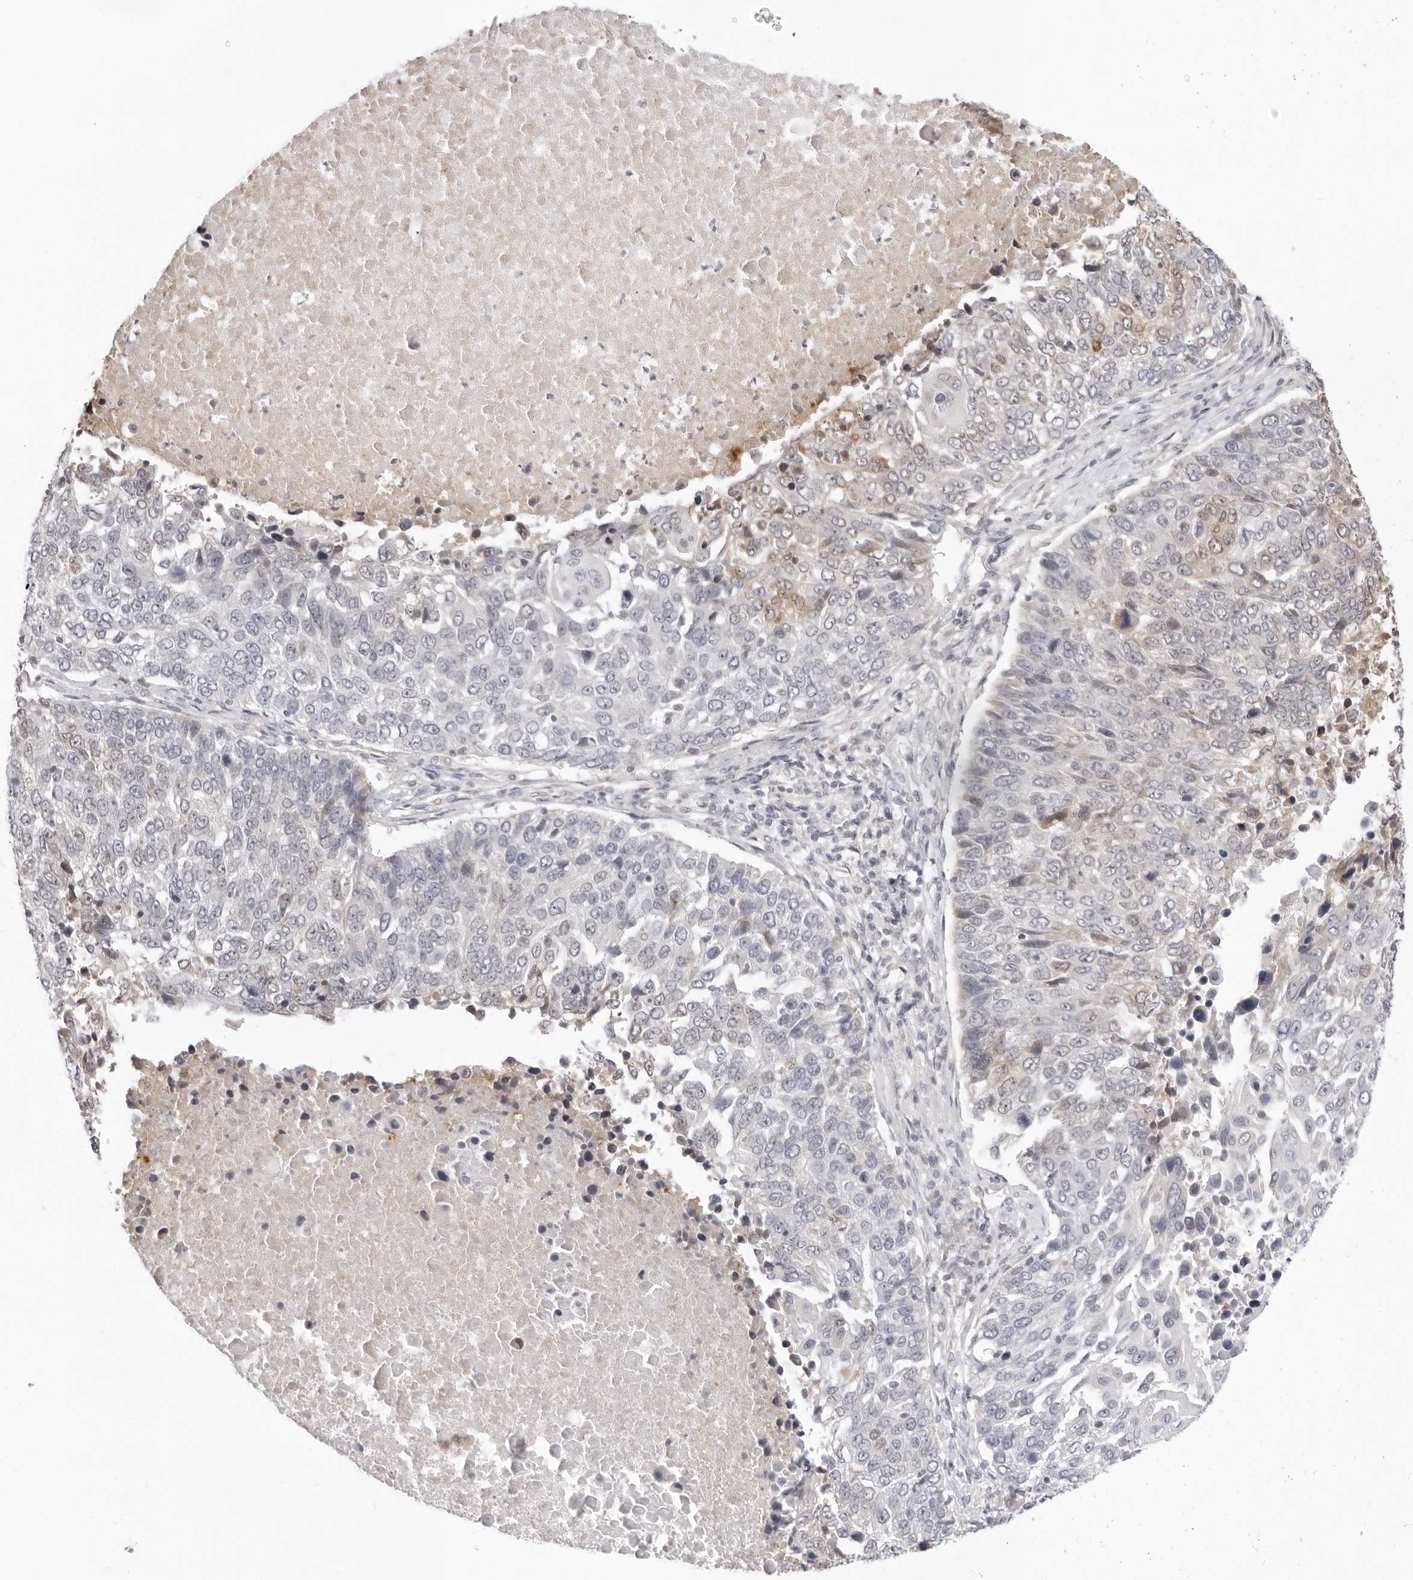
{"staining": {"intensity": "weak", "quantity": "<25%", "location": "cytoplasmic/membranous"}, "tissue": "lung cancer", "cell_type": "Tumor cells", "image_type": "cancer", "snomed": [{"axis": "morphology", "description": "Squamous cell carcinoma, NOS"}, {"axis": "topography", "description": "Lung"}], "caption": "Immunohistochemical staining of human squamous cell carcinoma (lung) displays no significant staining in tumor cells.", "gene": "FDPS", "patient": {"sex": "male", "age": 66}}